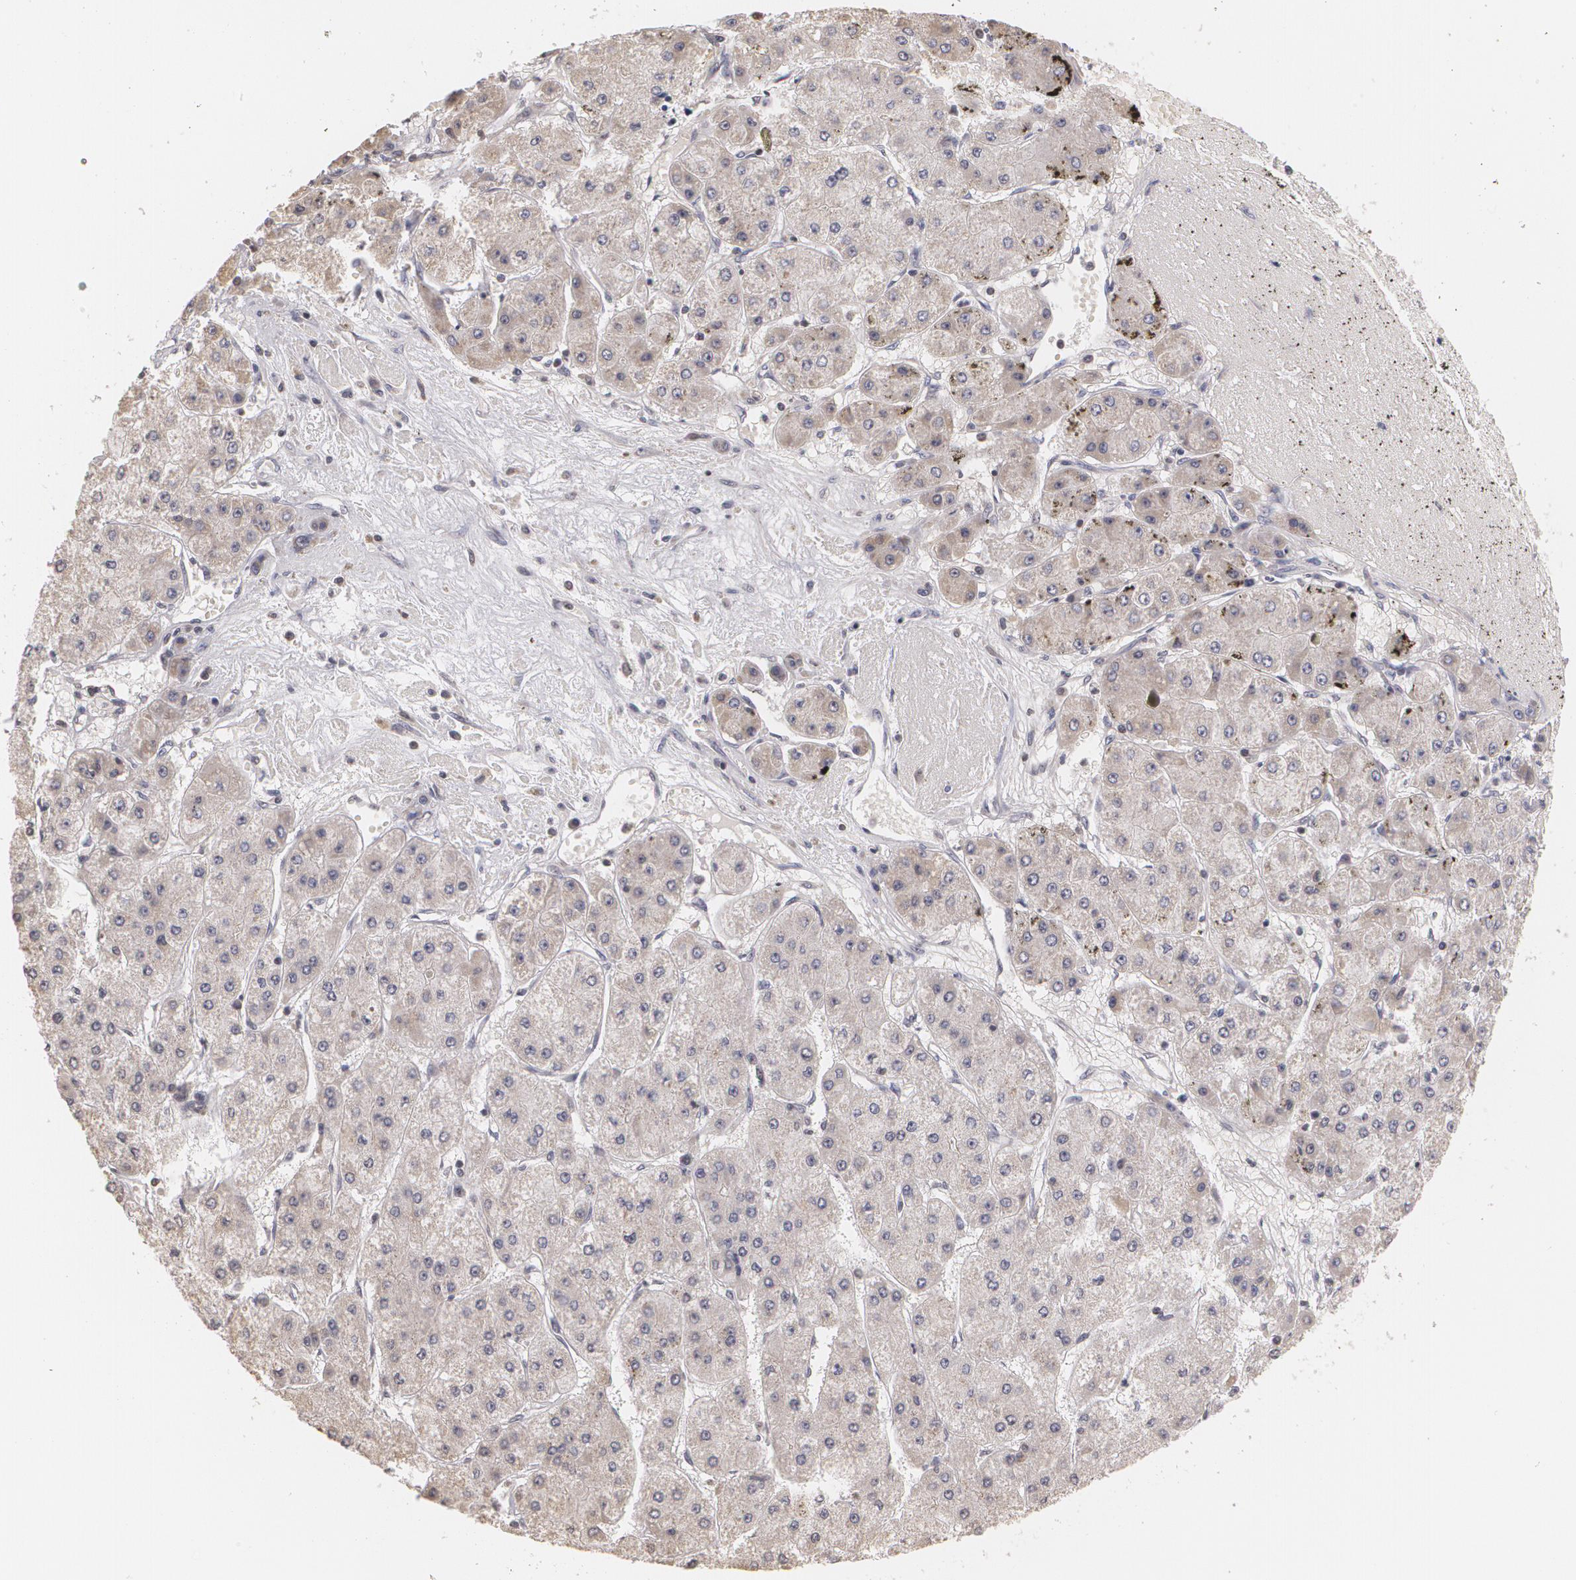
{"staining": {"intensity": "negative", "quantity": "none", "location": "none"}, "tissue": "liver cancer", "cell_type": "Tumor cells", "image_type": "cancer", "snomed": [{"axis": "morphology", "description": "Carcinoma, Hepatocellular, NOS"}, {"axis": "topography", "description": "Liver"}], "caption": "This is a histopathology image of immunohistochemistry staining of liver cancer (hepatocellular carcinoma), which shows no expression in tumor cells.", "gene": "THRB", "patient": {"sex": "female", "age": 52}}